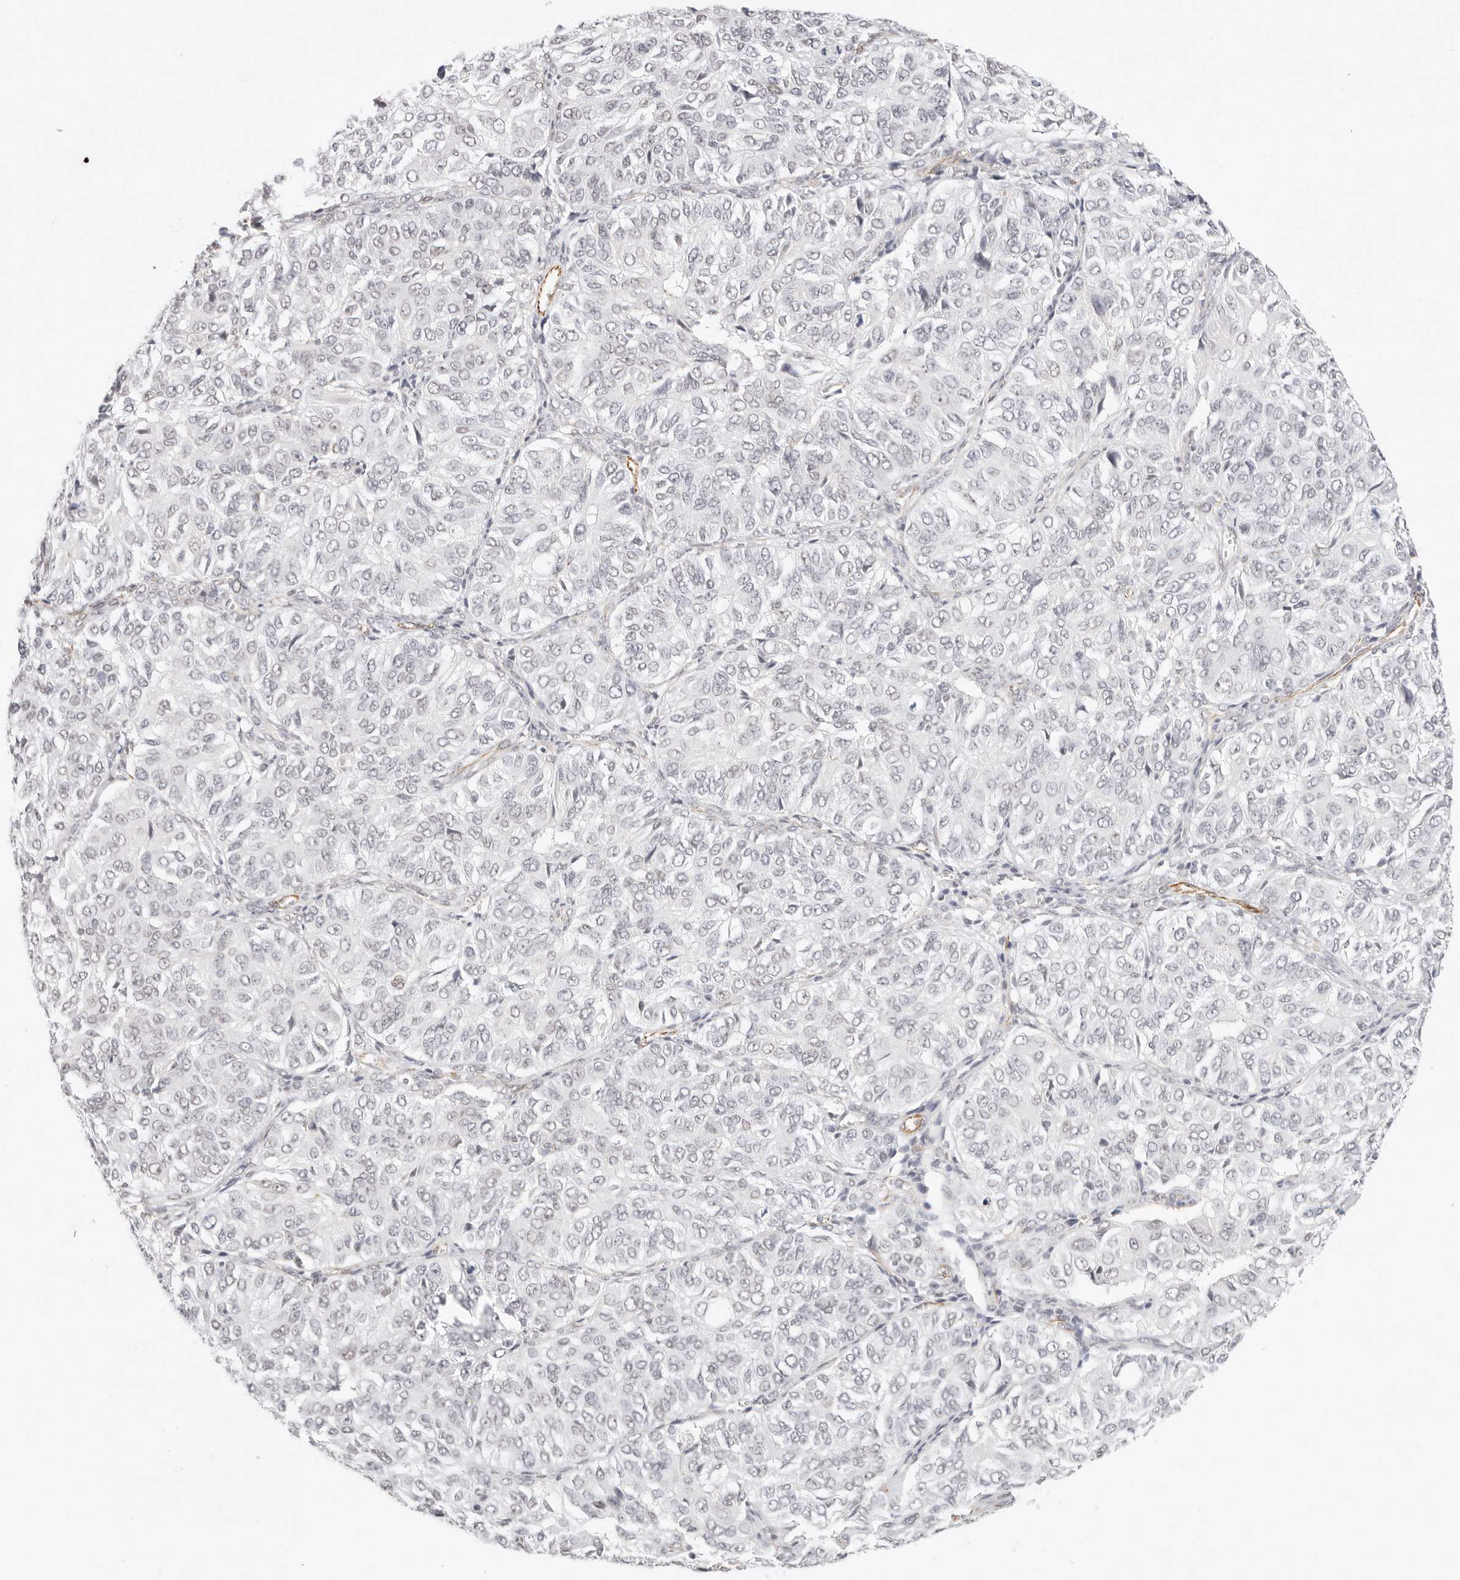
{"staining": {"intensity": "negative", "quantity": "none", "location": "none"}, "tissue": "ovarian cancer", "cell_type": "Tumor cells", "image_type": "cancer", "snomed": [{"axis": "morphology", "description": "Carcinoma, endometroid"}, {"axis": "topography", "description": "Ovary"}], "caption": "High magnification brightfield microscopy of ovarian cancer stained with DAB (brown) and counterstained with hematoxylin (blue): tumor cells show no significant expression.", "gene": "ZC3H11A", "patient": {"sex": "female", "age": 51}}